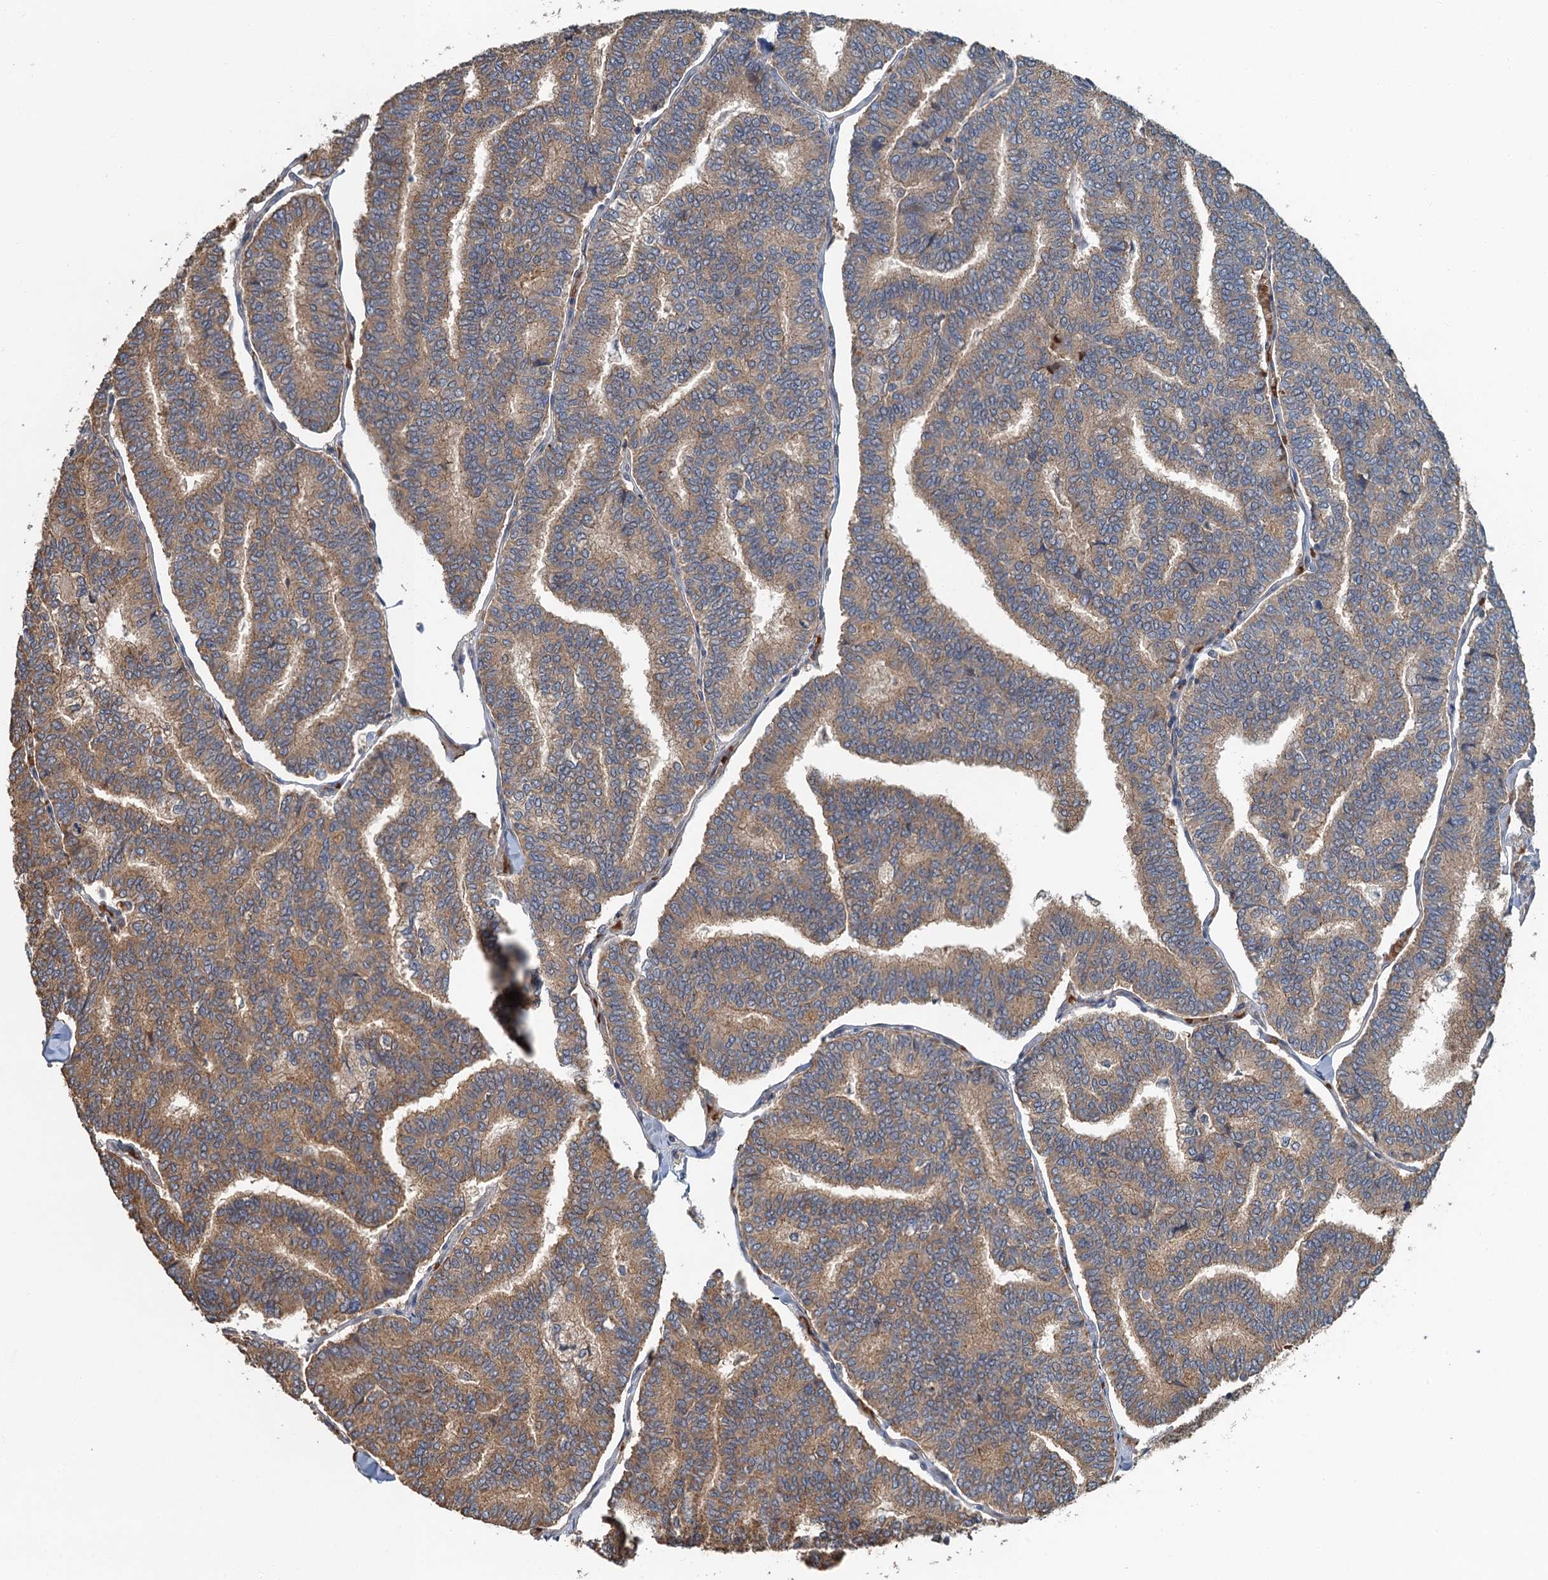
{"staining": {"intensity": "moderate", "quantity": ">75%", "location": "cytoplasmic/membranous"}, "tissue": "thyroid cancer", "cell_type": "Tumor cells", "image_type": "cancer", "snomed": [{"axis": "morphology", "description": "Papillary adenocarcinoma, NOS"}, {"axis": "topography", "description": "Thyroid gland"}], "caption": "The image shows immunohistochemical staining of thyroid cancer (papillary adenocarcinoma). There is moderate cytoplasmic/membranous staining is present in about >75% of tumor cells. The protein of interest is stained brown, and the nuclei are stained in blue (DAB (3,3'-diaminobenzidine) IHC with brightfield microscopy, high magnification).", "gene": "SNX32", "patient": {"sex": "female", "age": 35}}